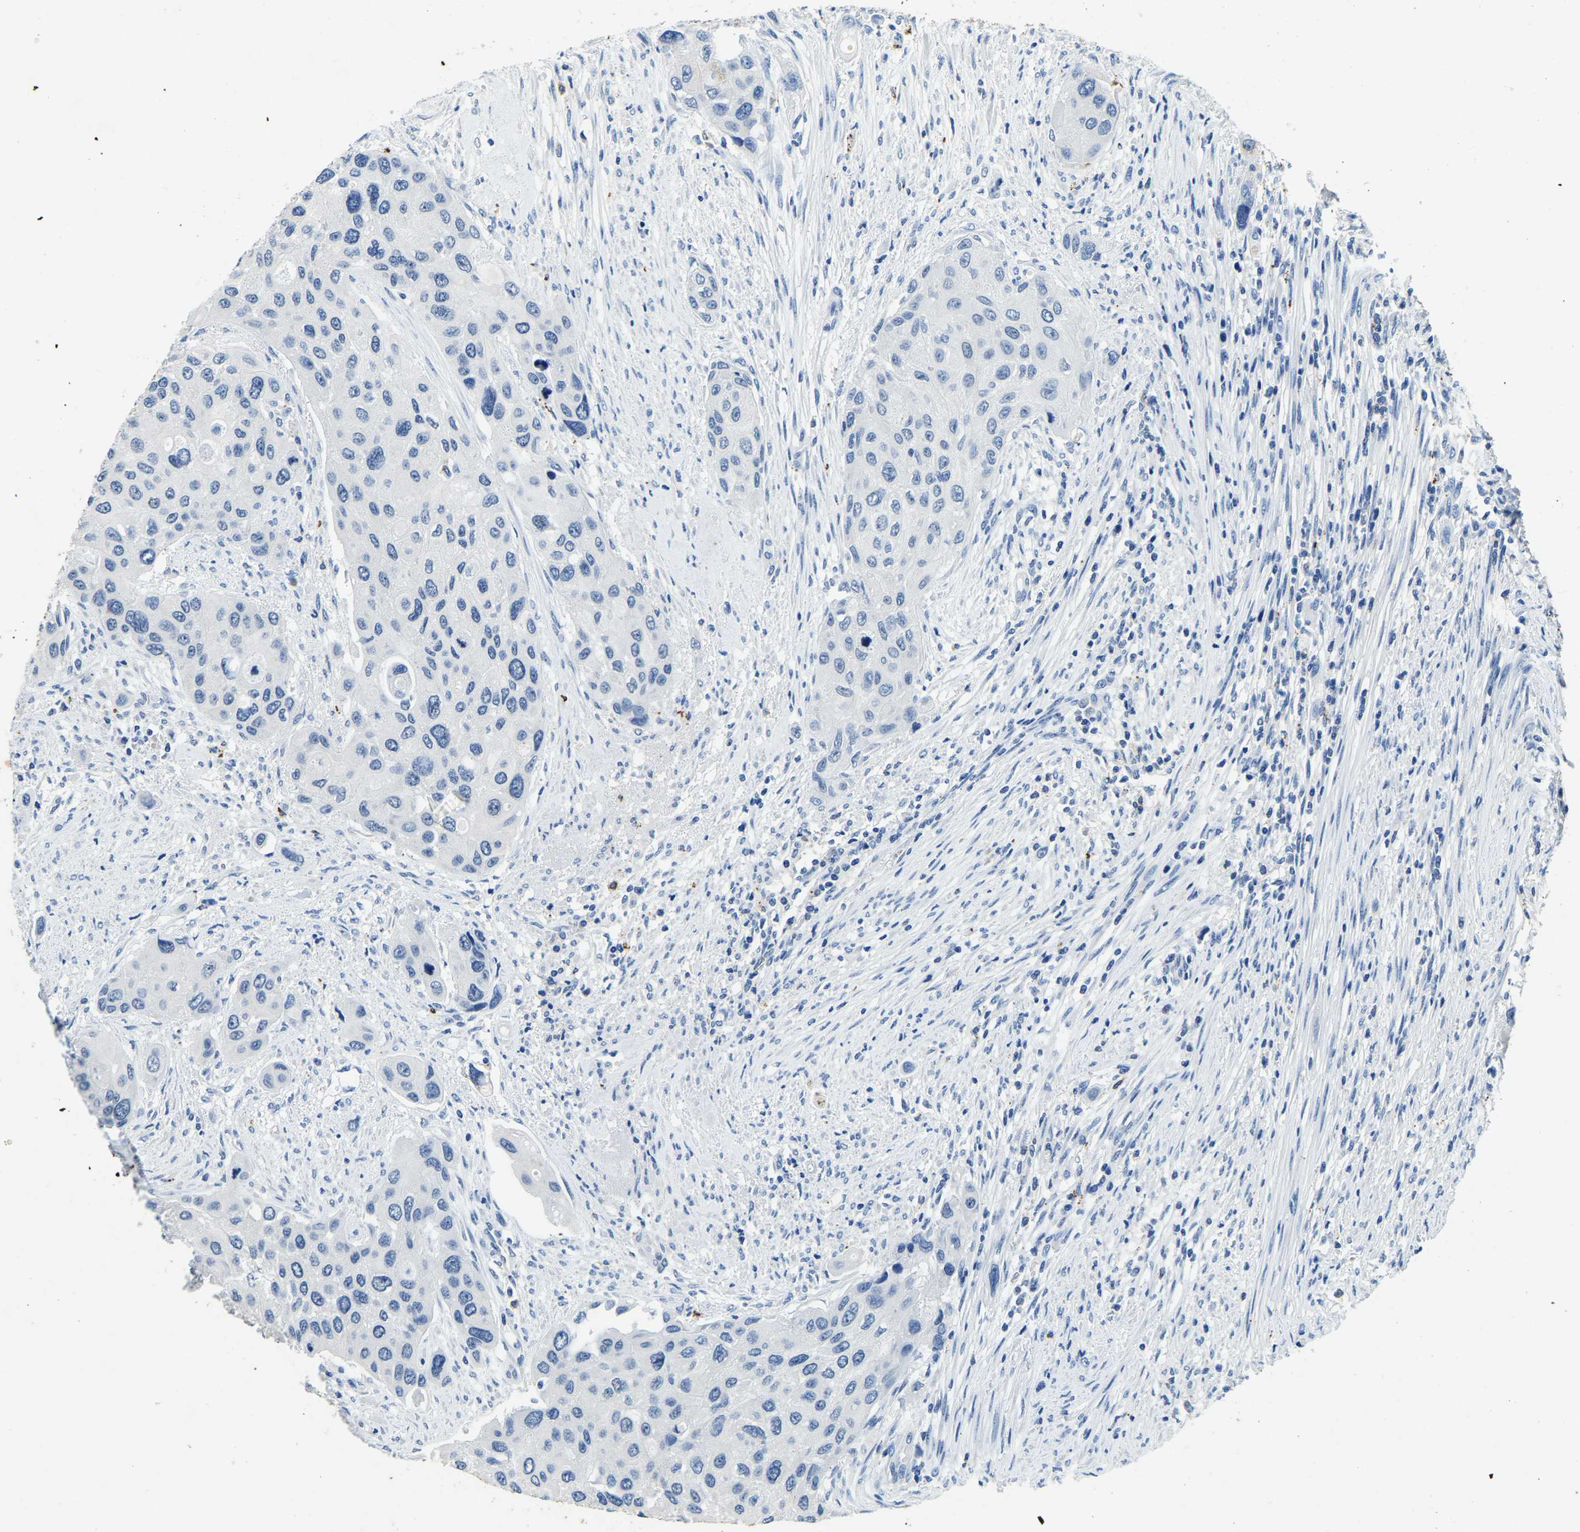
{"staining": {"intensity": "negative", "quantity": "none", "location": "none"}, "tissue": "urothelial cancer", "cell_type": "Tumor cells", "image_type": "cancer", "snomed": [{"axis": "morphology", "description": "Urothelial carcinoma, High grade"}, {"axis": "topography", "description": "Urinary bladder"}], "caption": "A histopathology image of human urothelial carcinoma (high-grade) is negative for staining in tumor cells. (DAB immunohistochemistry (IHC) with hematoxylin counter stain).", "gene": "UBN2", "patient": {"sex": "female", "age": 56}}